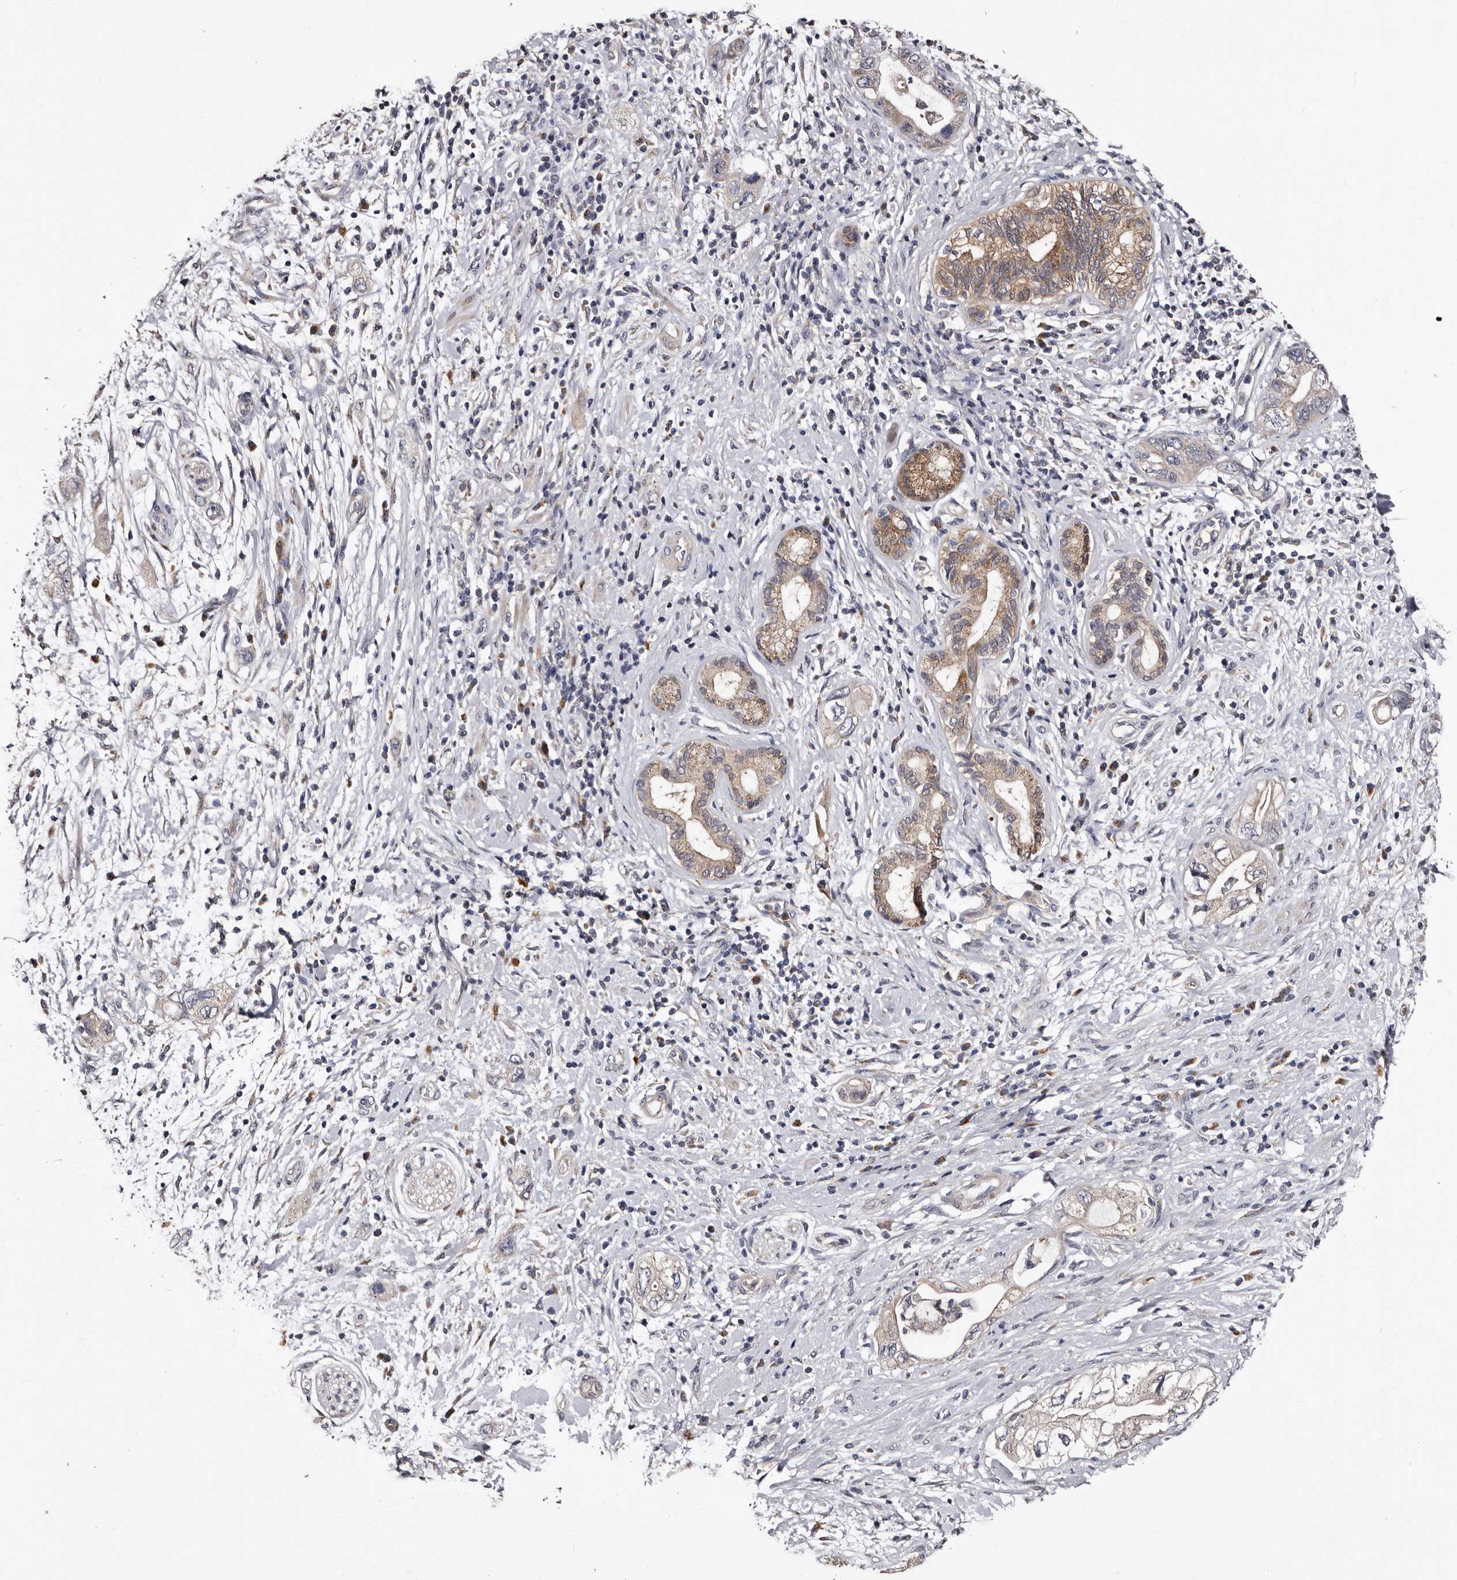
{"staining": {"intensity": "moderate", "quantity": "<25%", "location": "cytoplasmic/membranous"}, "tissue": "pancreatic cancer", "cell_type": "Tumor cells", "image_type": "cancer", "snomed": [{"axis": "morphology", "description": "Adenocarcinoma, NOS"}, {"axis": "topography", "description": "Pancreas"}], "caption": "Immunohistochemical staining of adenocarcinoma (pancreatic) displays low levels of moderate cytoplasmic/membranous expression in about <25% of tumor cells. (Brightfield microscopy of DAB IHC at high magnification).", "gene": "DNPH1", "patient": {"sex": "female", "age": 73}}